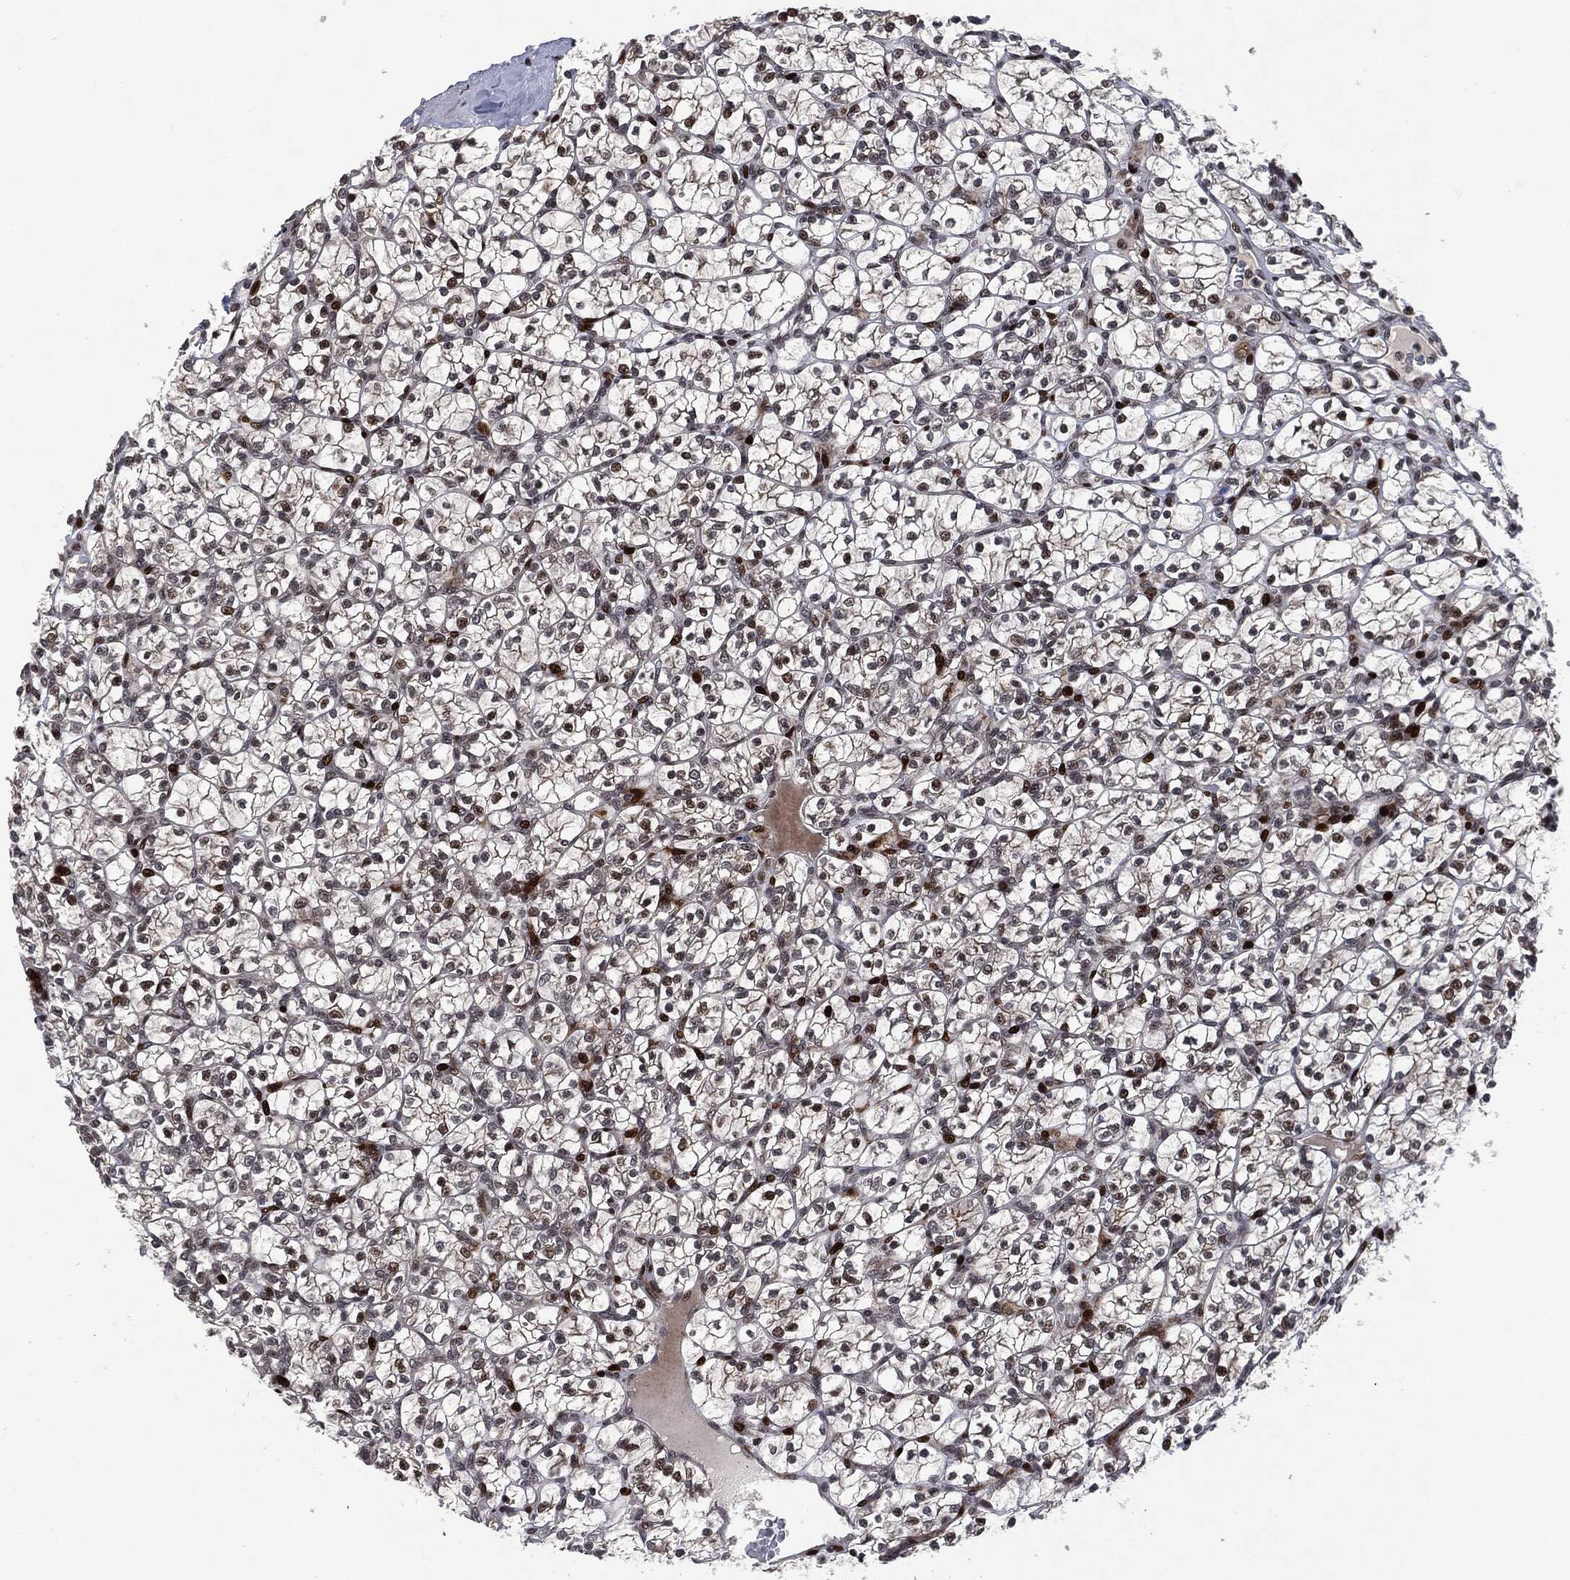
{"staining": {"intensity": "moderate", "quantity": "<25%", "location": "nuclear"}, "tissue": "renal cancer", "cell_type": "Tumor cells", "image_type": "cancer", "snomed": [{"axis": "morphology", "description": "Adenocarcinoma, NOS"}, {"axis": "topography", "description": "Kidney"}], "caption": "Brown immunohistochemical staining in renal cancer exhibits moderate nuclear staining in about <25% of tumor cells.", "gene": "EGFR", "patient": {"sex": "female", "age": 89}}